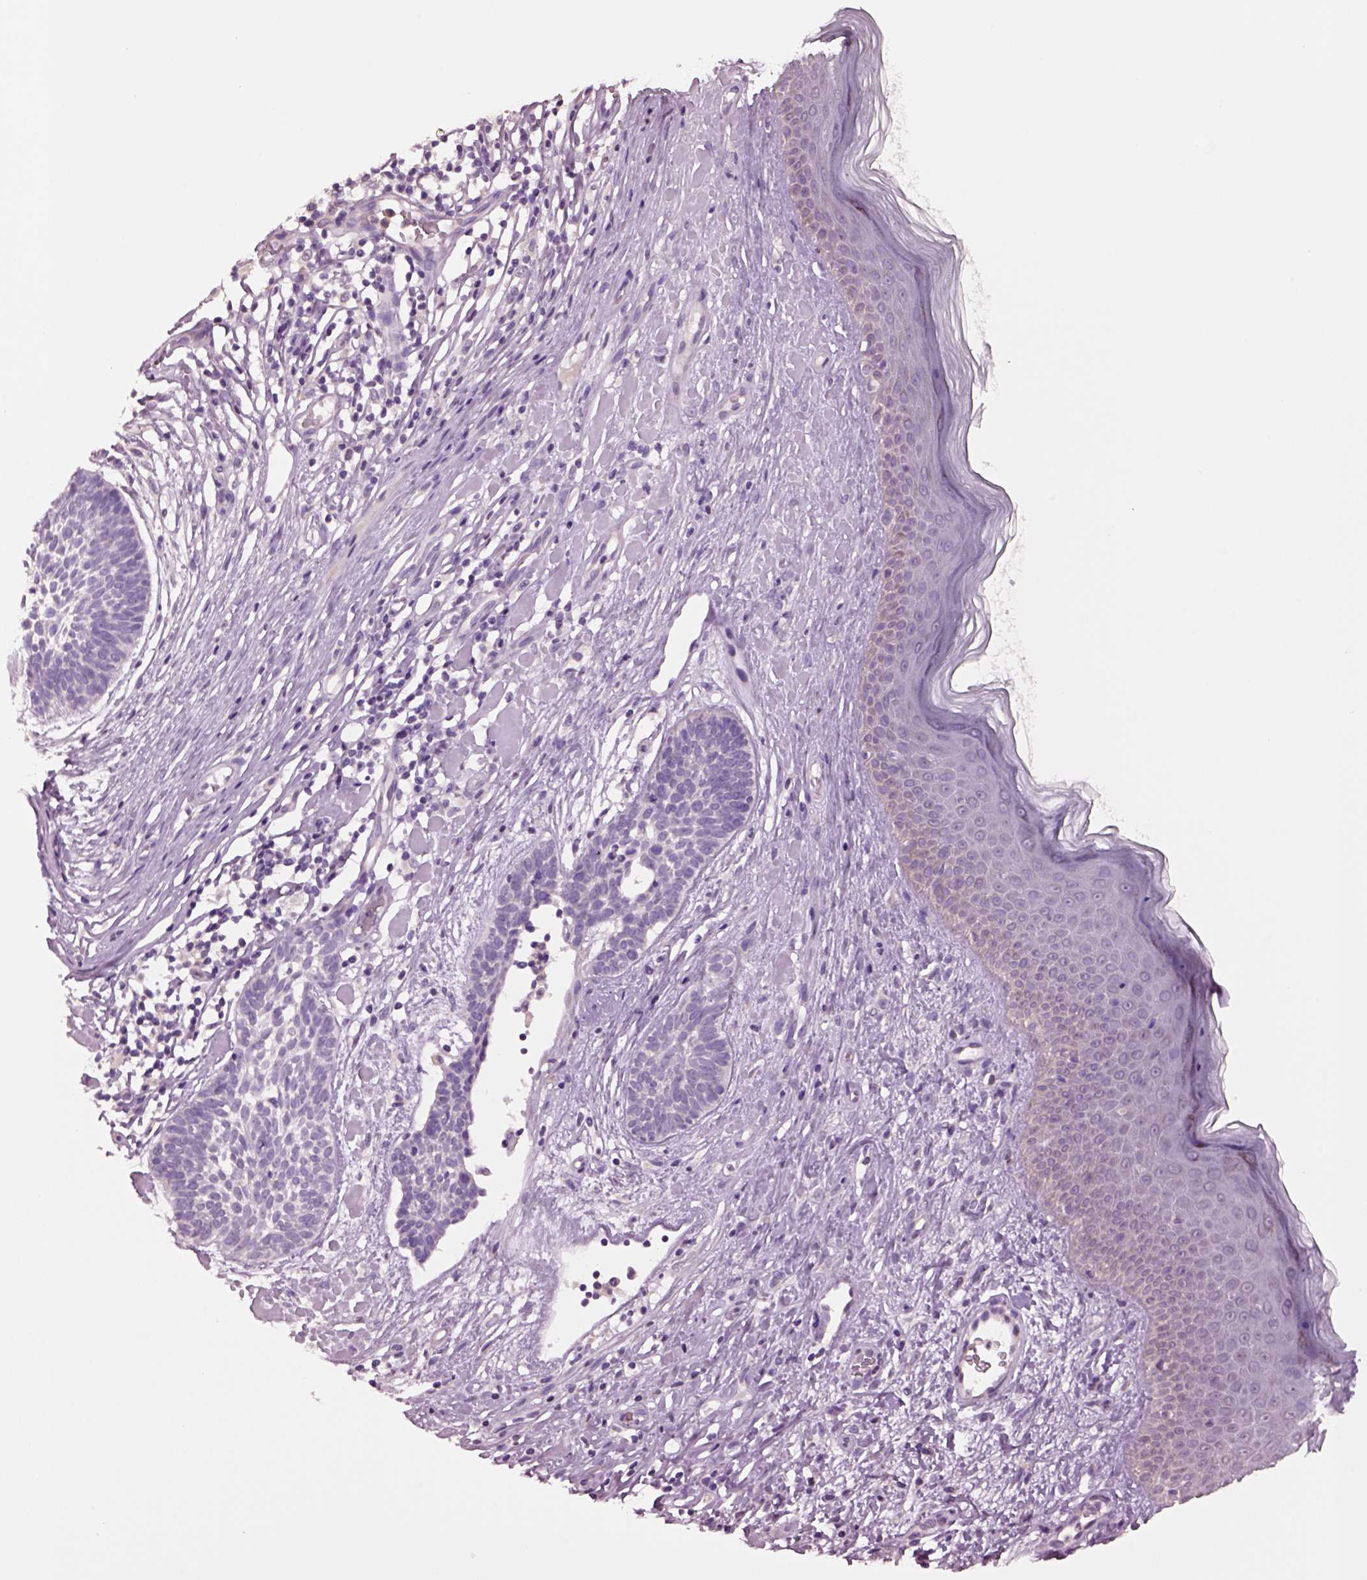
{"staining": {"intensity": "negative", "quantity": "none", "location": "none"}, "tissue": "skin cancer", "cell_type": "Tumor cells", "image_type": "cancer", "snomed": [{"axis": "morphology", "description": "Basal cell carcinoma"}, {"axis": "topography", "description": "Skin"}], "caption": "Skin cancer (basal cell carcinoma) stained for a protein using immunohistochemistry (IHC) displays no staining tumor cells.", "gene": "CLPSL1", "patient": {"sex": "male", "age": 85}}